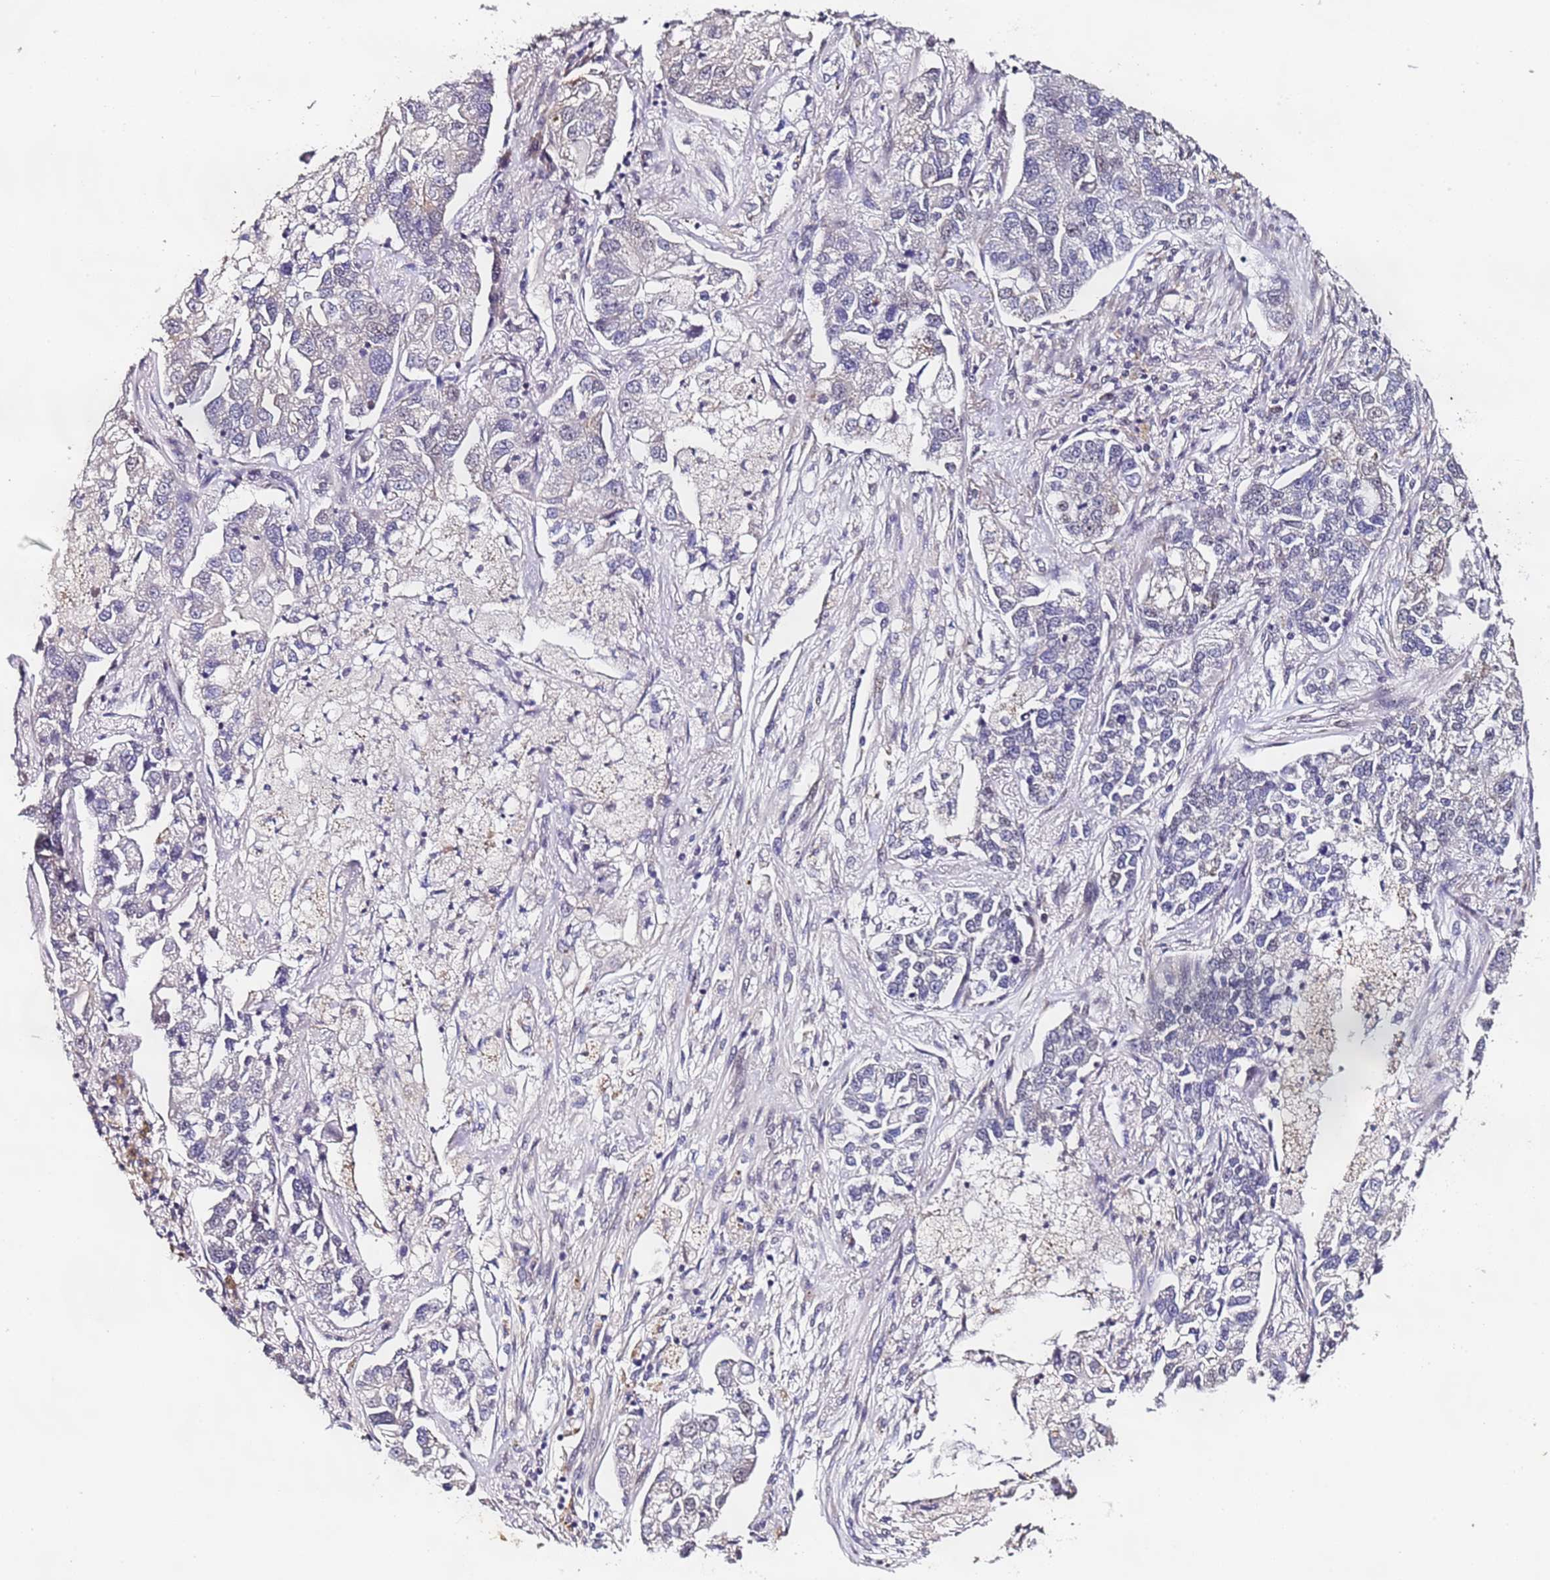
{"staining": {"intensity": "negative", "quantity": "none", "location": "none"}, "tissue": "lung cancer", "cell_type": "Tumor cells", "image_type": "cancer", "snomed": [{"axis": "morphology", "description": "Adenocarcinoma, NOS"}, {"axis": "topography", "description": "Lung"}], "caption": "Protein analysis of adenocarcinoma (lung) displays no significant positivity in tumor cells. The staining was performed using DAB (3,3'-diaminobenzidine) to visualize the protein expression in brown, while the nuclei were stained in blue with hematoxylin (Magnification: 20x).", "gene": "FNBP4", "patient": {"sex": "male", "age": 49}}